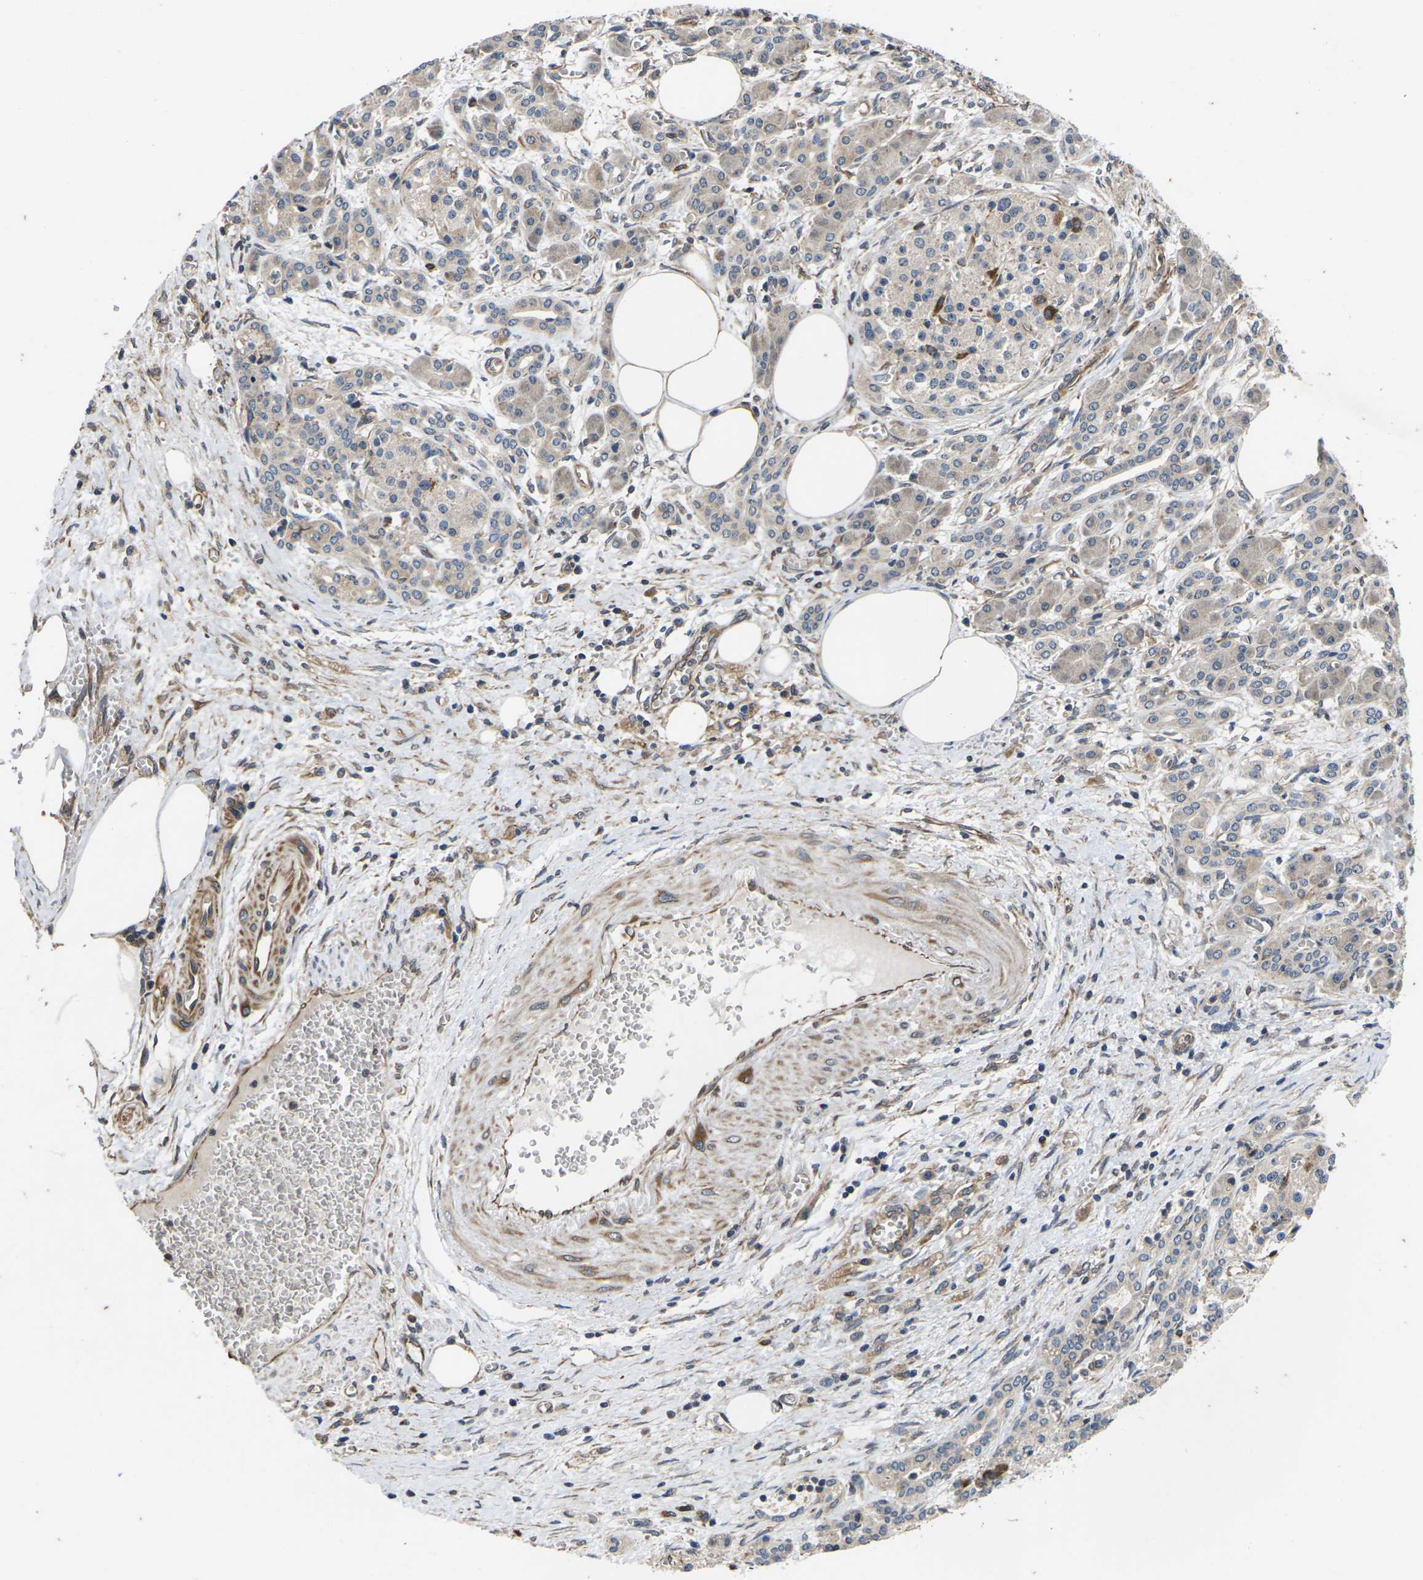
{"staining": {"intensity": "weak", "quantity": ">75%", "location": "cytoplasmic/membranous"}, "tissue": "pancreatic cancer", "cell_type": "Tumor cells", "image_type": "cancer", "snomed": [{"axis": "morphology", "description": "Adenocarcinoma, NOS"}, {"axis": "topography", "description": "Pancreas"}], "caption": "Pancreatic adenocarcinoma stained with a protein marker exhibits weak staining in tumor cells.", "gene": "DKK2", "patient": {"sex": "female", "age": 70}}